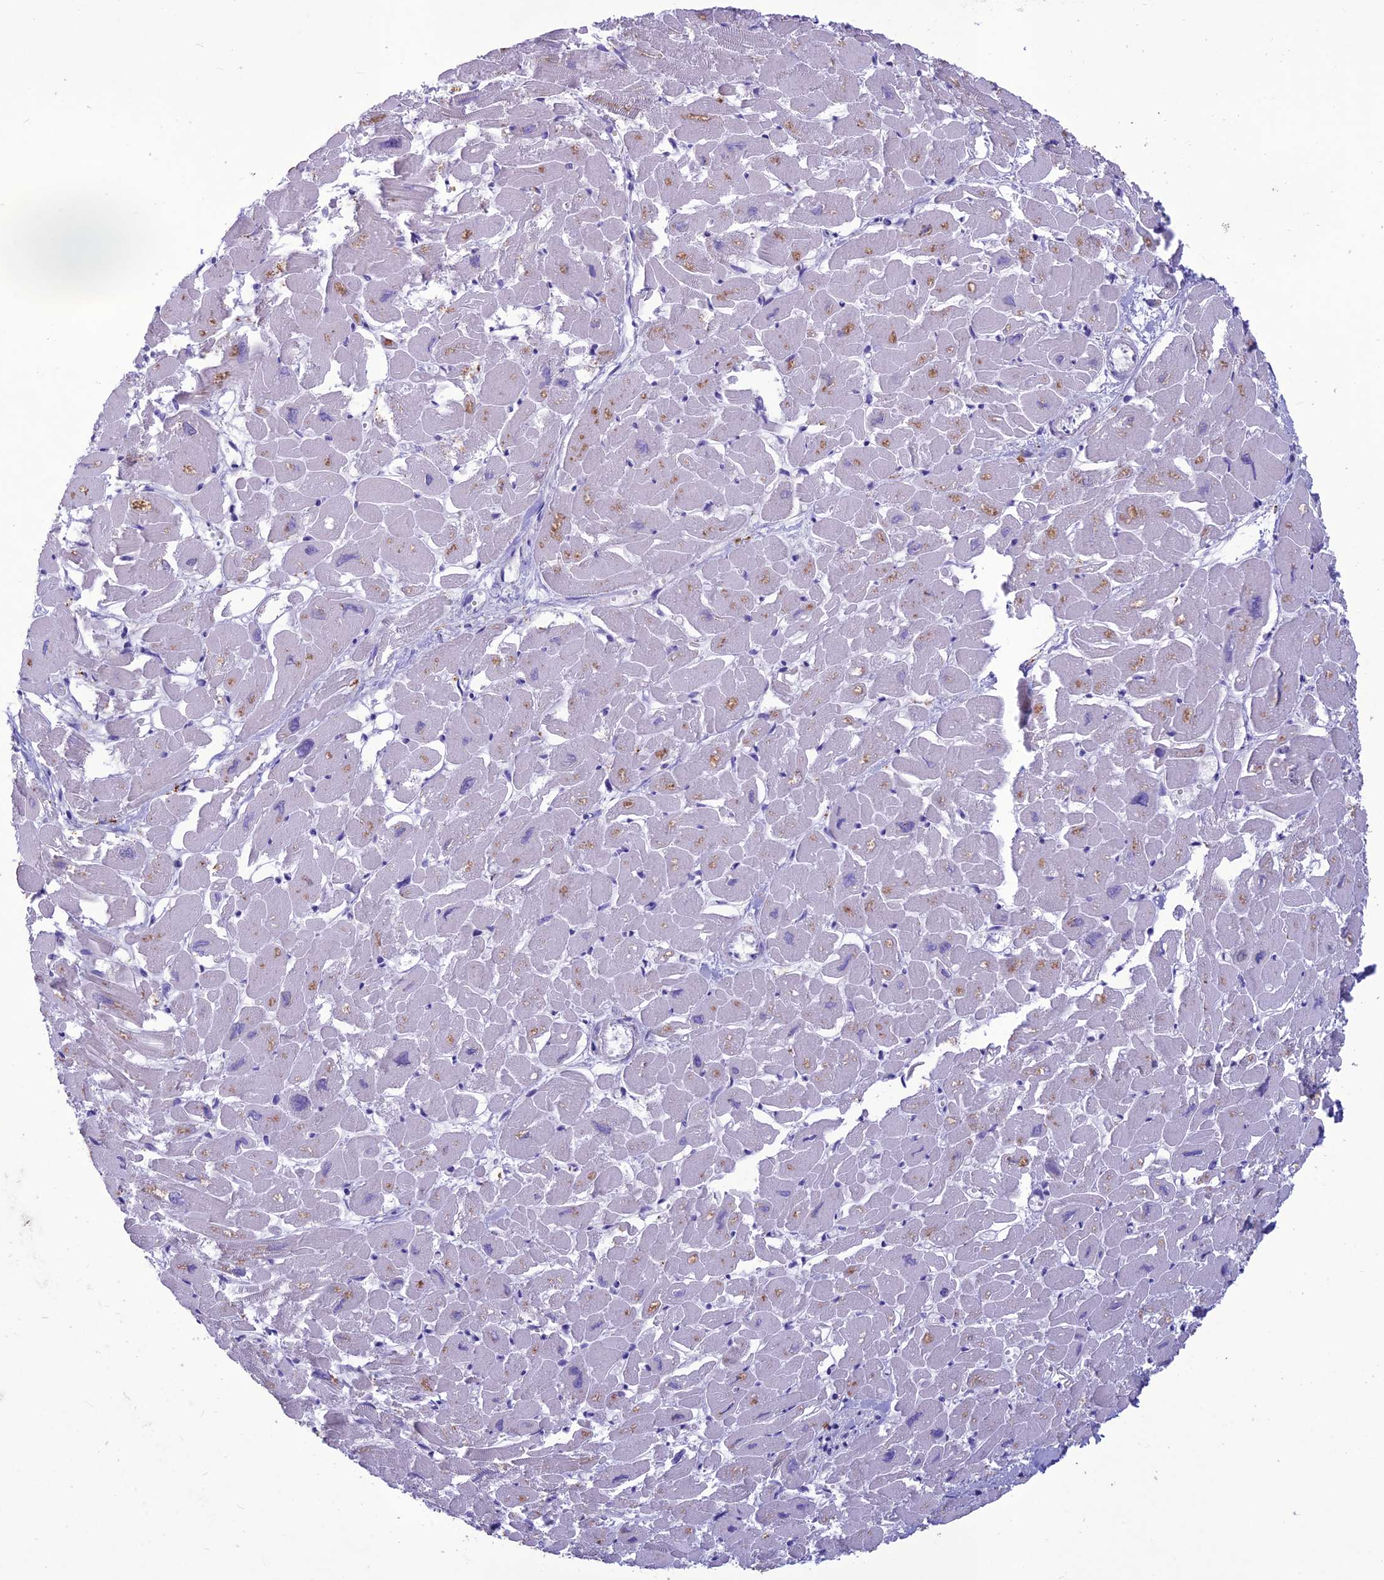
{"staining": {"intensity": "negative", "quantity": "none", "location": "none"}, "tissue": "heart muscle", "cell_type": "Cardiomyocytes", "image_type": "normal", "snomed": [{"axis": "morphology", "description": "Normal tissue, NOS"}, {"axis": "topography", "description": "Heart"}], "caption": "Heart muscle was stained to show a protein in brown. There is no significant expression in cardiomyocytes. (DAB IHC visualized using brightfield microscopy, high magnification).", "gene": "IFT172", "patient": {"sex": "male", "age": 54}}